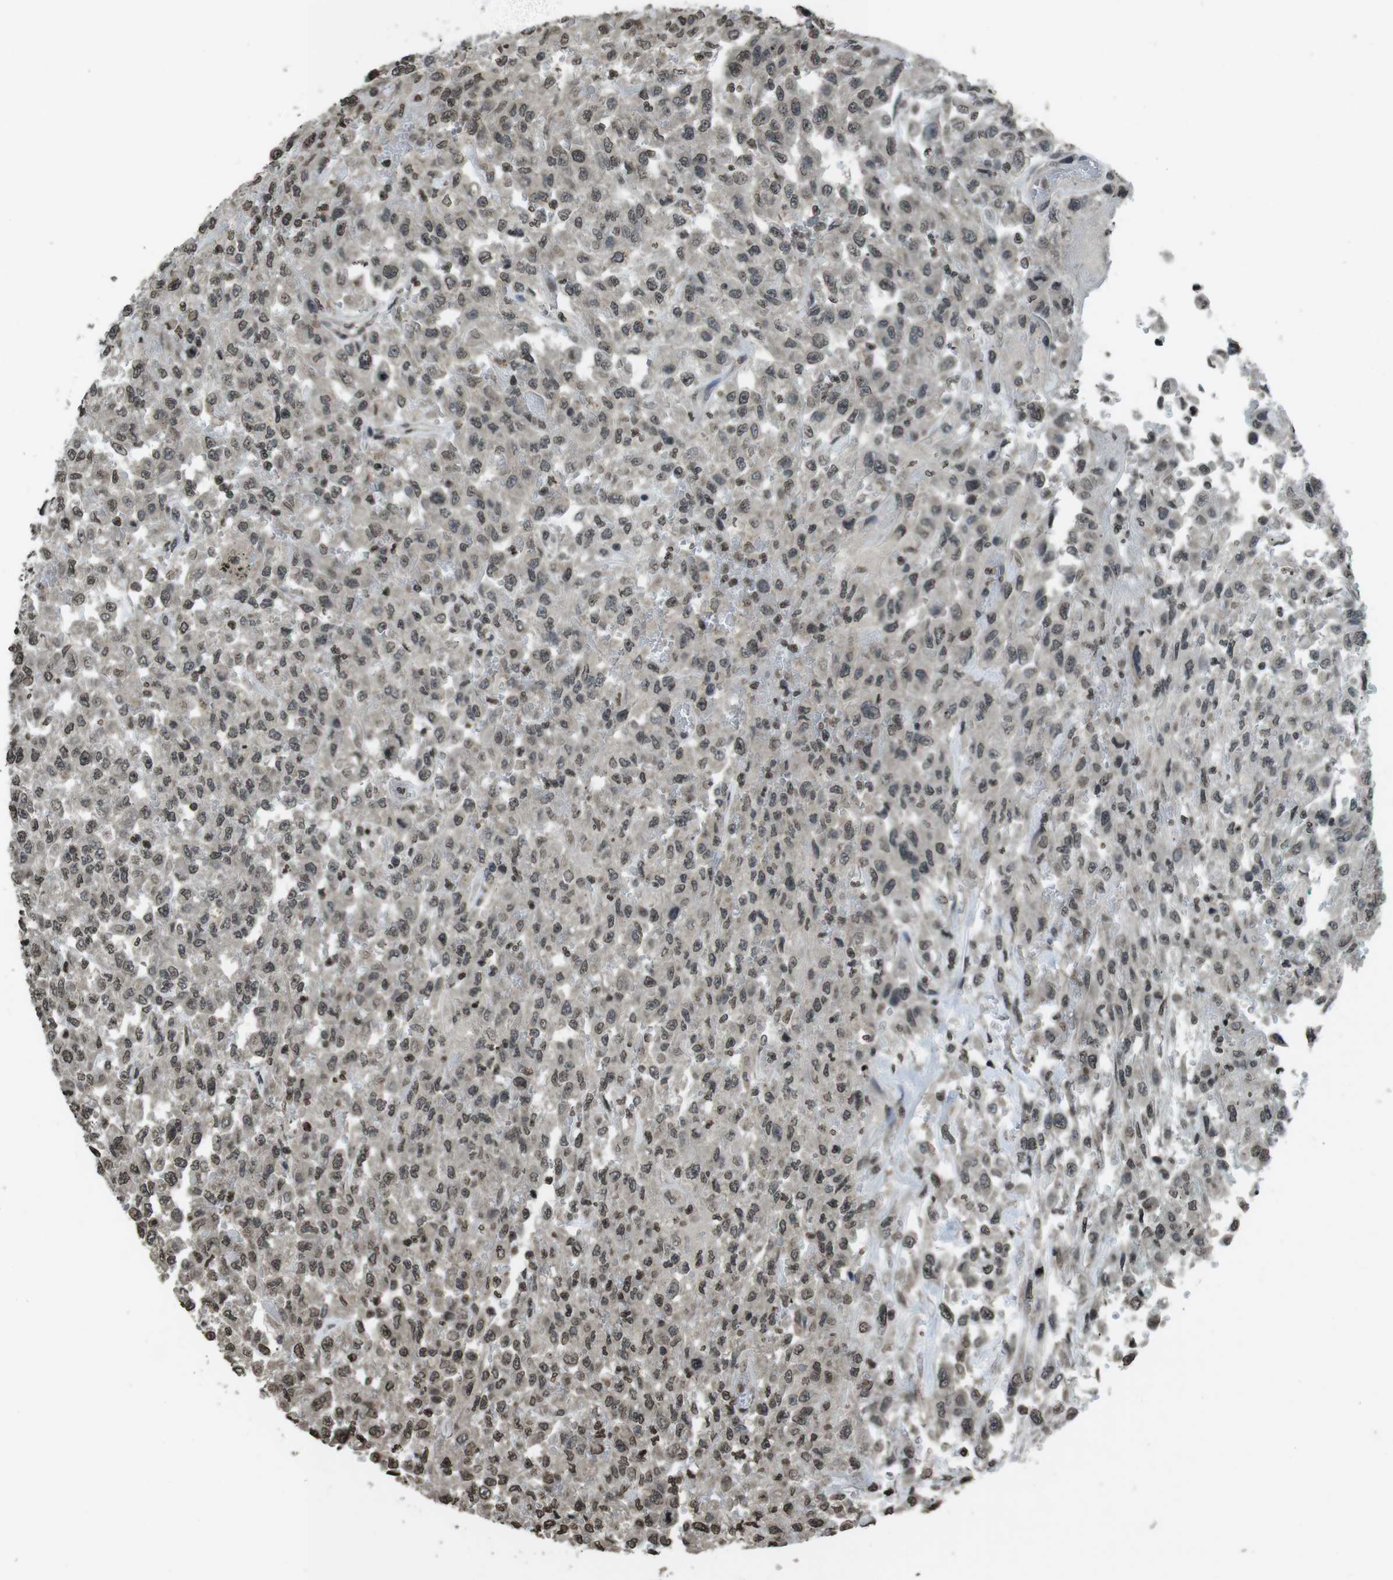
{"staining": {"intensity": "moderate", "quantity": ">75%", "location": "nuclear"}, "tissue": "urothelial cancer", "cell_type": "Tumor cells", "image_type": "cancer", "snomed": [{"axis": "morphology", "description": "Urothelial carcinoma, High grade"}, {"axis": "topography", "description": "Urinary bladder"}], "caption": "High-power microscopy captured an immunohistochemistry (IHC) photomicrograph of urothelial cancer, revealing moderate nuclear staining in about >75% of tumor cells.", "gene": "MAF", "patient": {"sex": "male", "age": 46}}